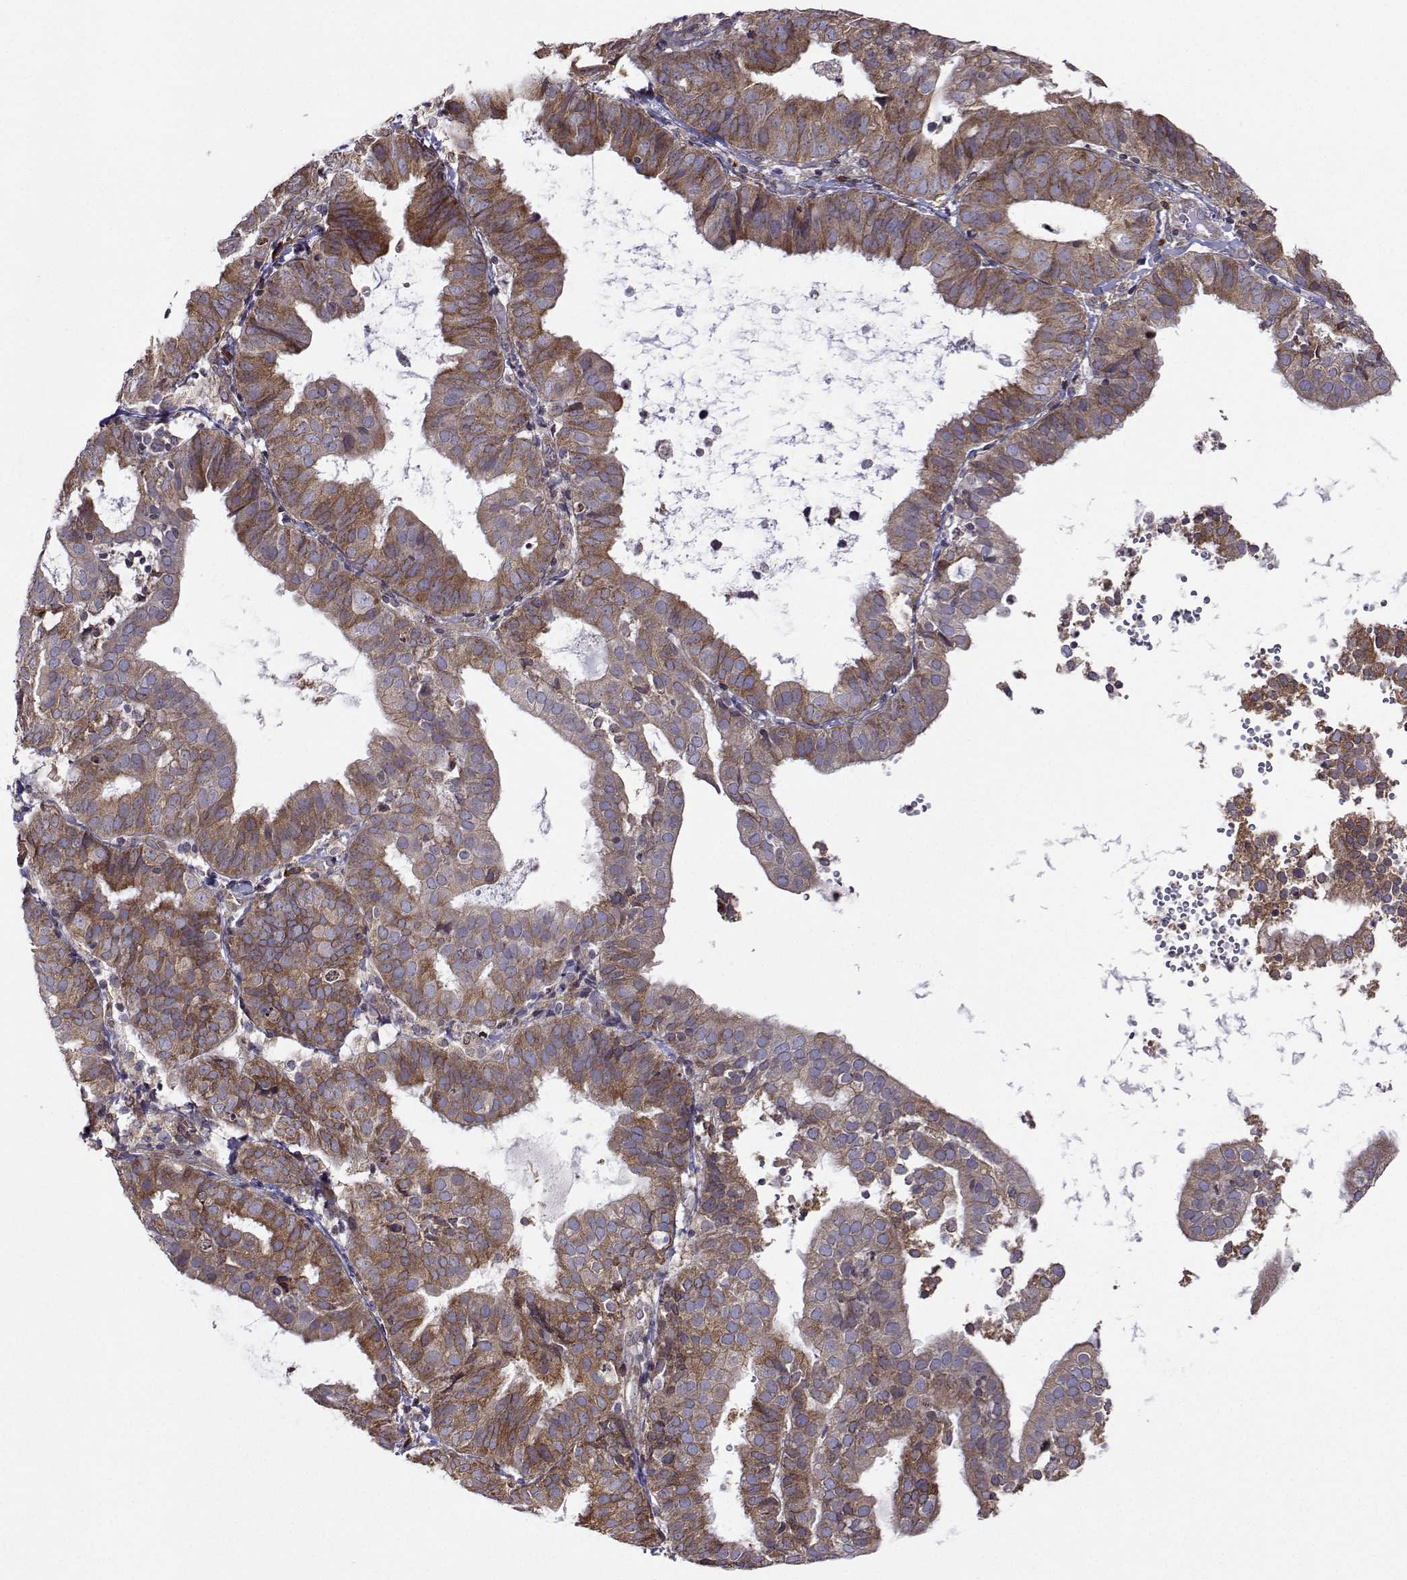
{"staining": {"intensity": "moderate", "quantity": "25%-75%", "location": "cytoplasmic/membranous"}, "tissue": "endometrial cancer", "cell_type": "Tumor cells", "image_type": "cancer", "snomed": [{"axis": "morphology", "description": "Adenocarcinoma, NOS"}, {"axis": "topography", "description": "Endometrium"}], "caption": "Endometrial cancer (adenocarcinoma) stained with immunohistochemistry (IHC) displays moderate cytoplasmic/membranous staining in approximately 25%-75% of tumor cells.", "gene": "PGRMC2", "patient": {"sex": "female", "age": 80}}